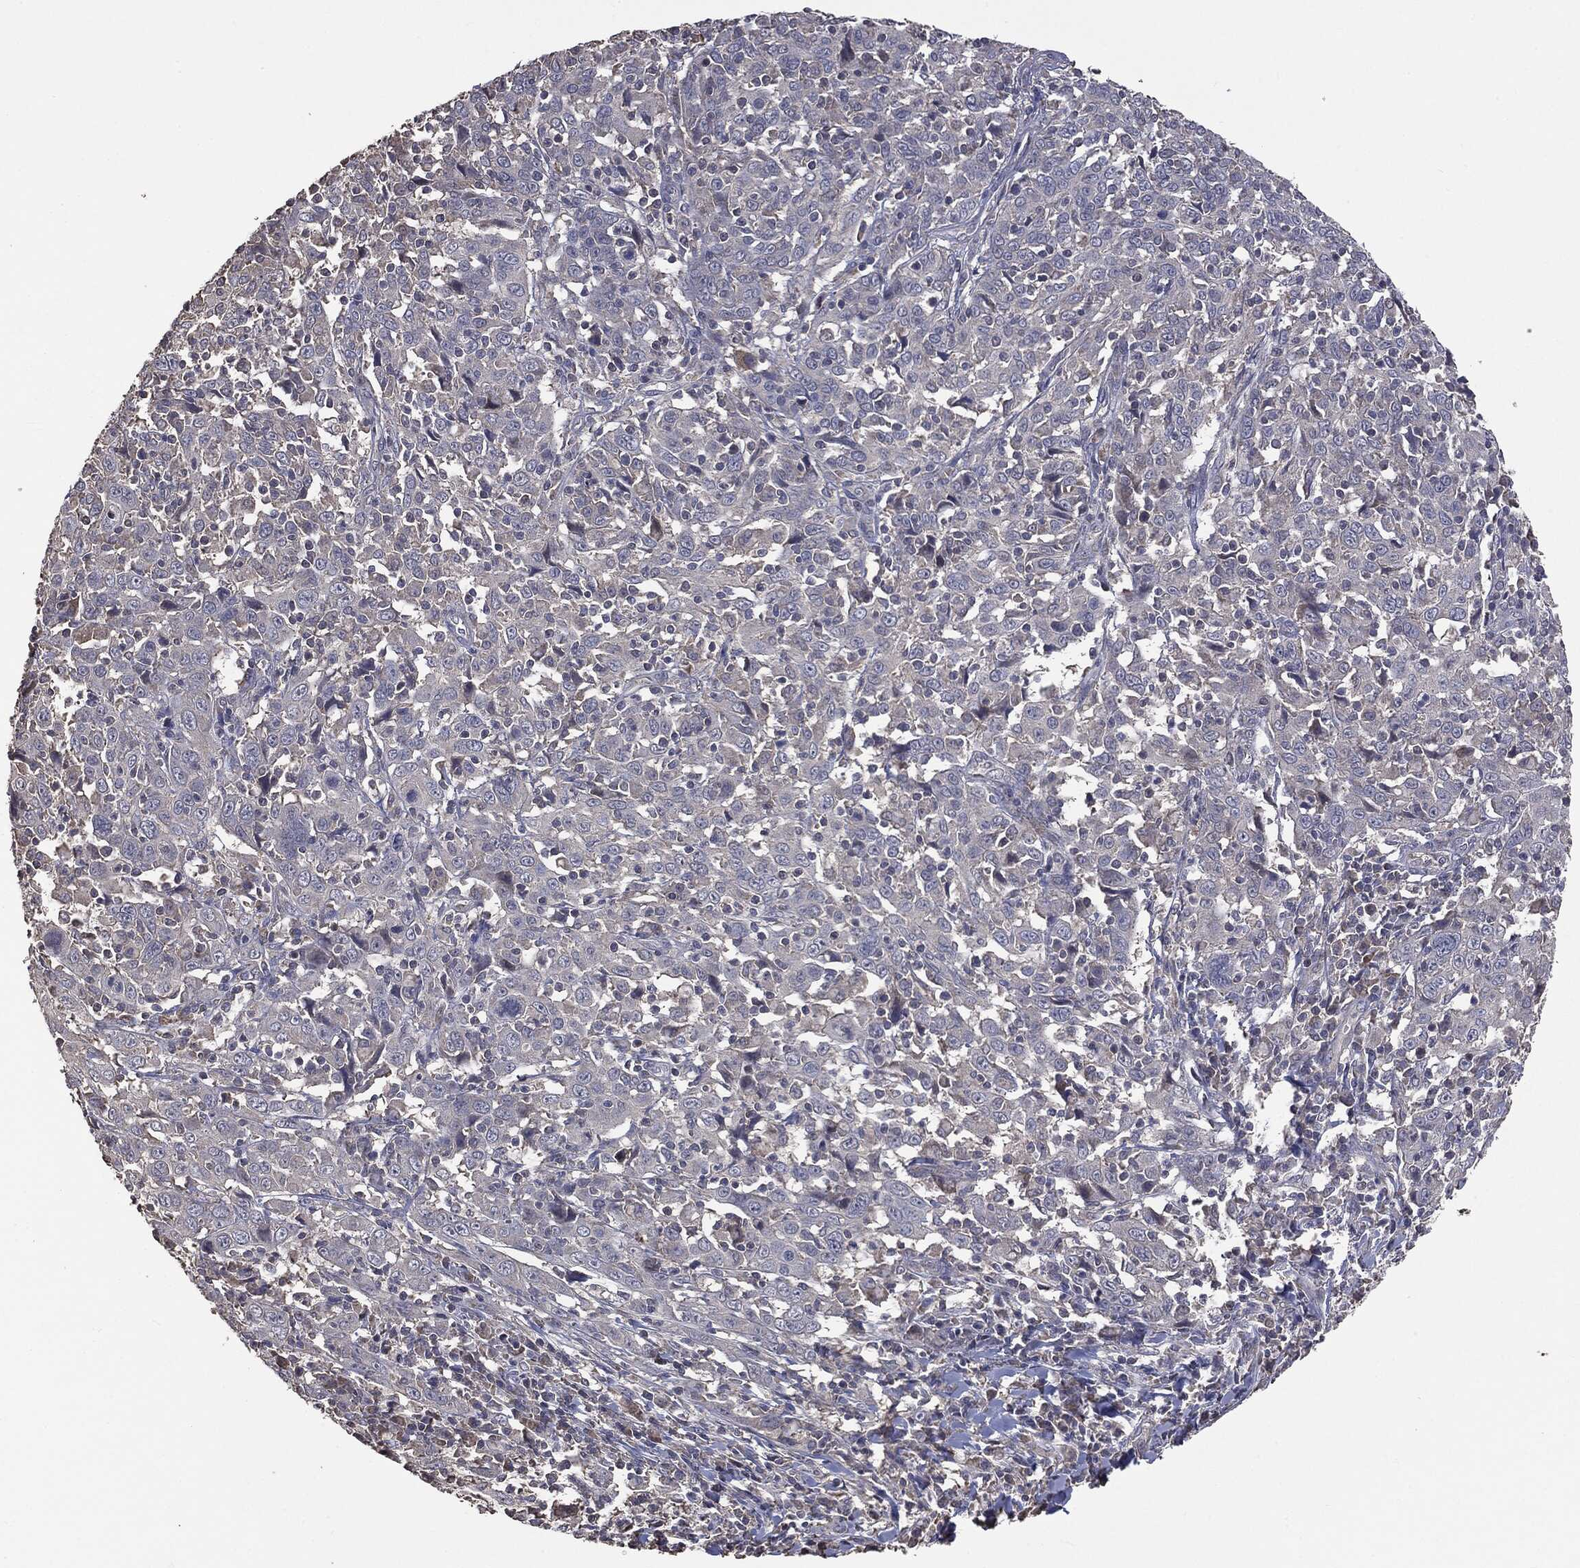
{"staining": {"intensity": "negative", "quantity": "none", "location": "none"}, "tissue": "cervical cancer", "cell_type": "Tumor cells", "image_type": "cancer", "snomed": [{"axis": "morphology", "description": "Squamous cell carcinoma, NOS"}, {"axis": "topography", "description": "Cervix"}], "caption": "Squamous cell carcinoma (cervical) was stained to show a protein in brown. There is no significant positivity in tumor cells. (Stains: DAB IHC with hematoxylin counter stain, Microscopy: brightfield microscopy at high magnification).", "gene": "MTOR", "patient": {"sex": "female", "age": 46}}